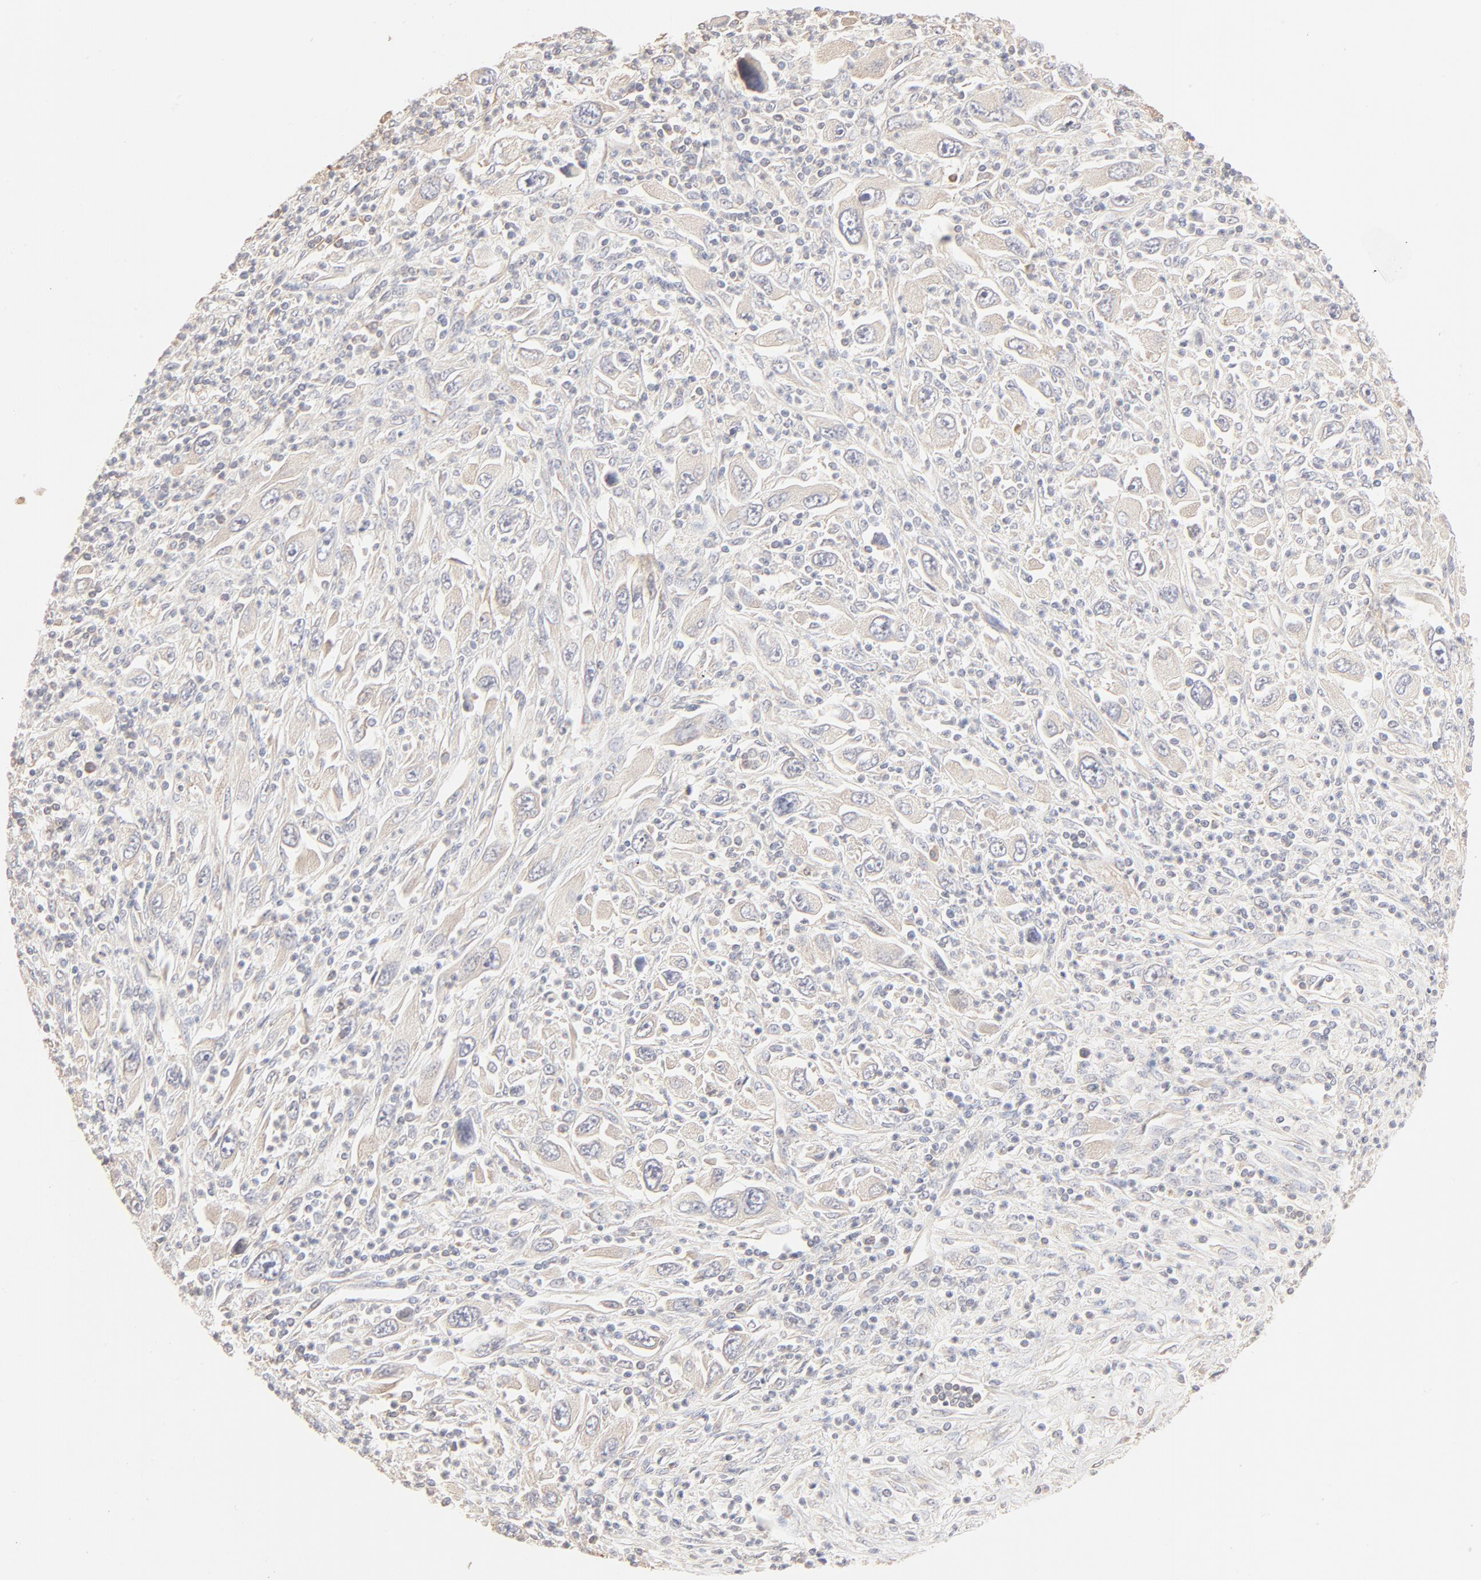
{"staining": {"intensity": "moderate", "quantity": ">75%", "location": "cytoplasmic/membranous"}, "tissue": "melanoma", "cell_type": "Tumor cells", "image_type": "cancer", "snomed": [{"axis": "morphology", "description": "Malignant melanoma, Metastatic site"}, {"axis": "topography", "description": "Skin"}], "caption": "Melanoma stained with immunohistochemistry exhibits moderate cytoplasmic/membranous expression in approximately >75% of tumor cells.", "gene": "RPS20", "patient": {"sex": "female", "age": 56}}